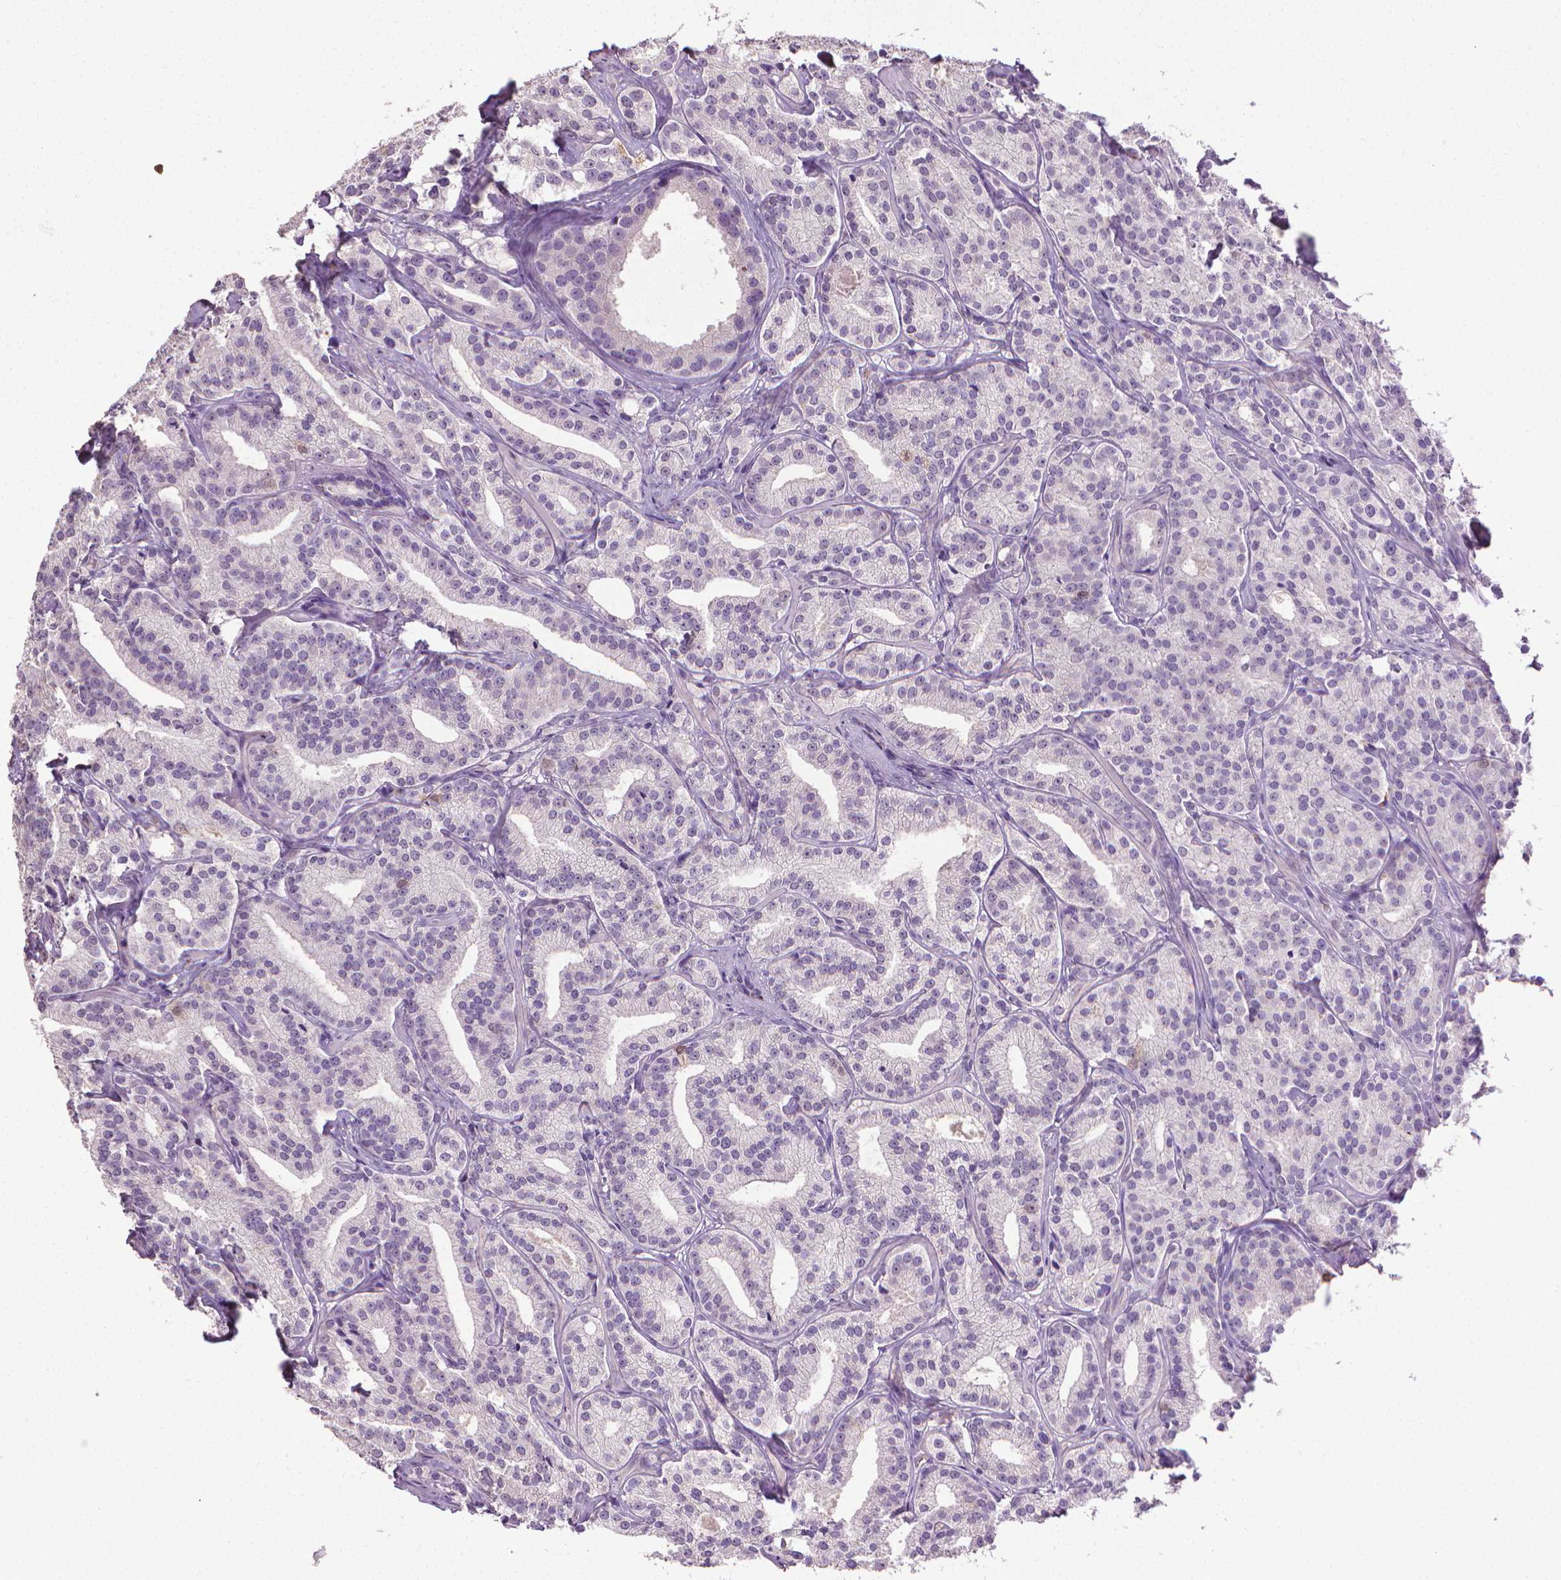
{"staining": {"intensity": "negative", "quantity": "none", "location": "none"}, "tissue": "prostate cancer", "cell_type": "Tumor cells", "image_type": "cancer", "snomed": [{"axis": "morphology", "description": "Adenocarcinoma, High grade"}, {"axis": "topography", "description": "Prostate"}], "caption": "This micrograph is of prostate cancer (adenocarcinoma (high-grade)) stained with immunohistochemistry (IHC) to label a protein in brown with the nuclei are counter-stained blue. There is no staining in tumor cells.", "gene": "CDKN2D", "patient": {"sex": "male", "age": 75}}